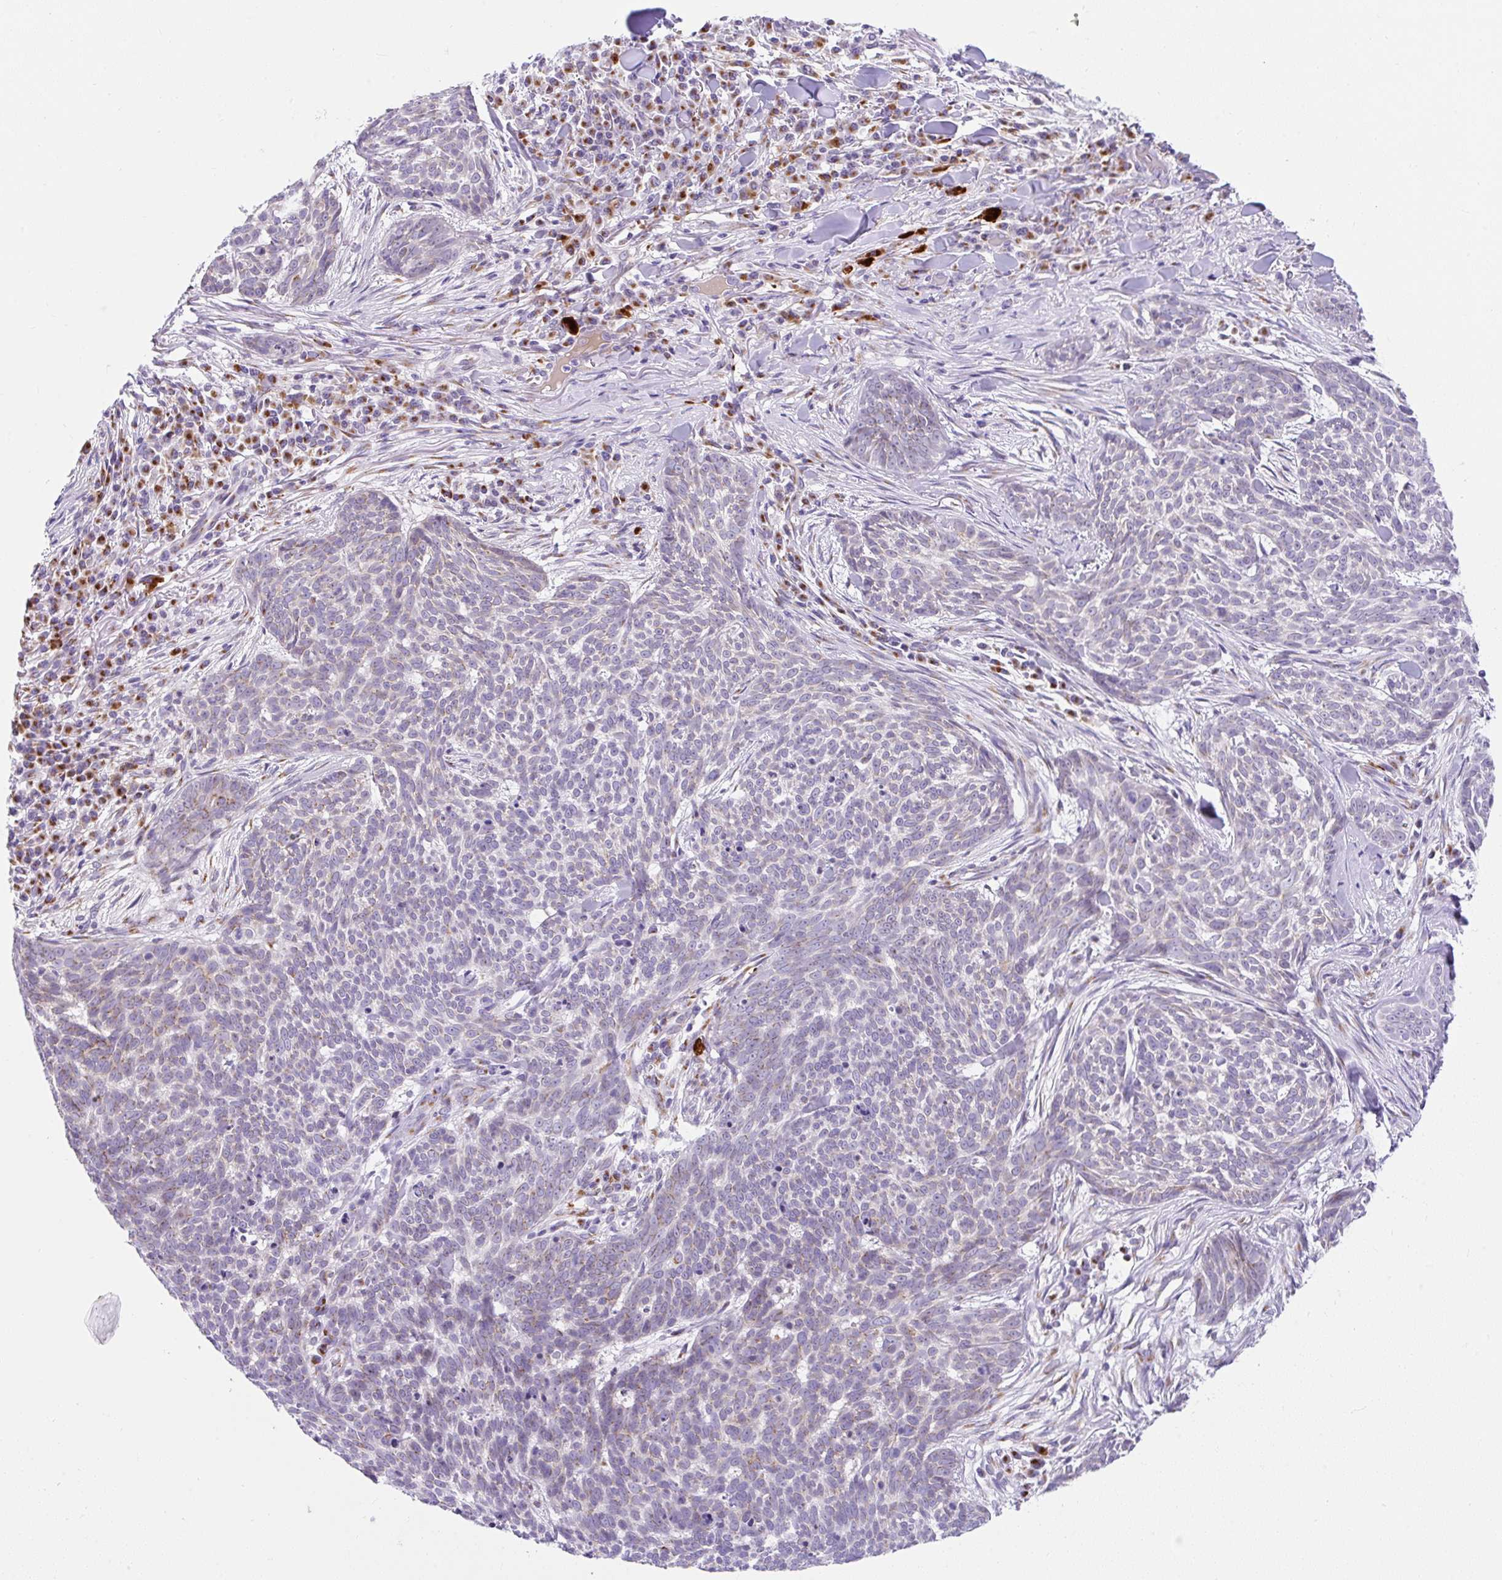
{"staining": {"intensity": "weak", "quantity": "<25%", "location": "cytoplasmic/membranous"}, "tissue": "skin cancer", "cell_type": "Tumor cells", "image_type": "cancer", "snomed": [{"axis": "morphology", "description": "Basal cell carcinoma"}, {"axis": "topography", "description": "Skin"}], "caption": "IHC image of neoplastic tissue: human skin basal cell carcinoma stained with DAB (3,3'-diaminobenzidine) reveals no significant protein positivity in tumor cells.", "gene": "GOLGA8A", "patient": {"sex": "female", "age": 93}}